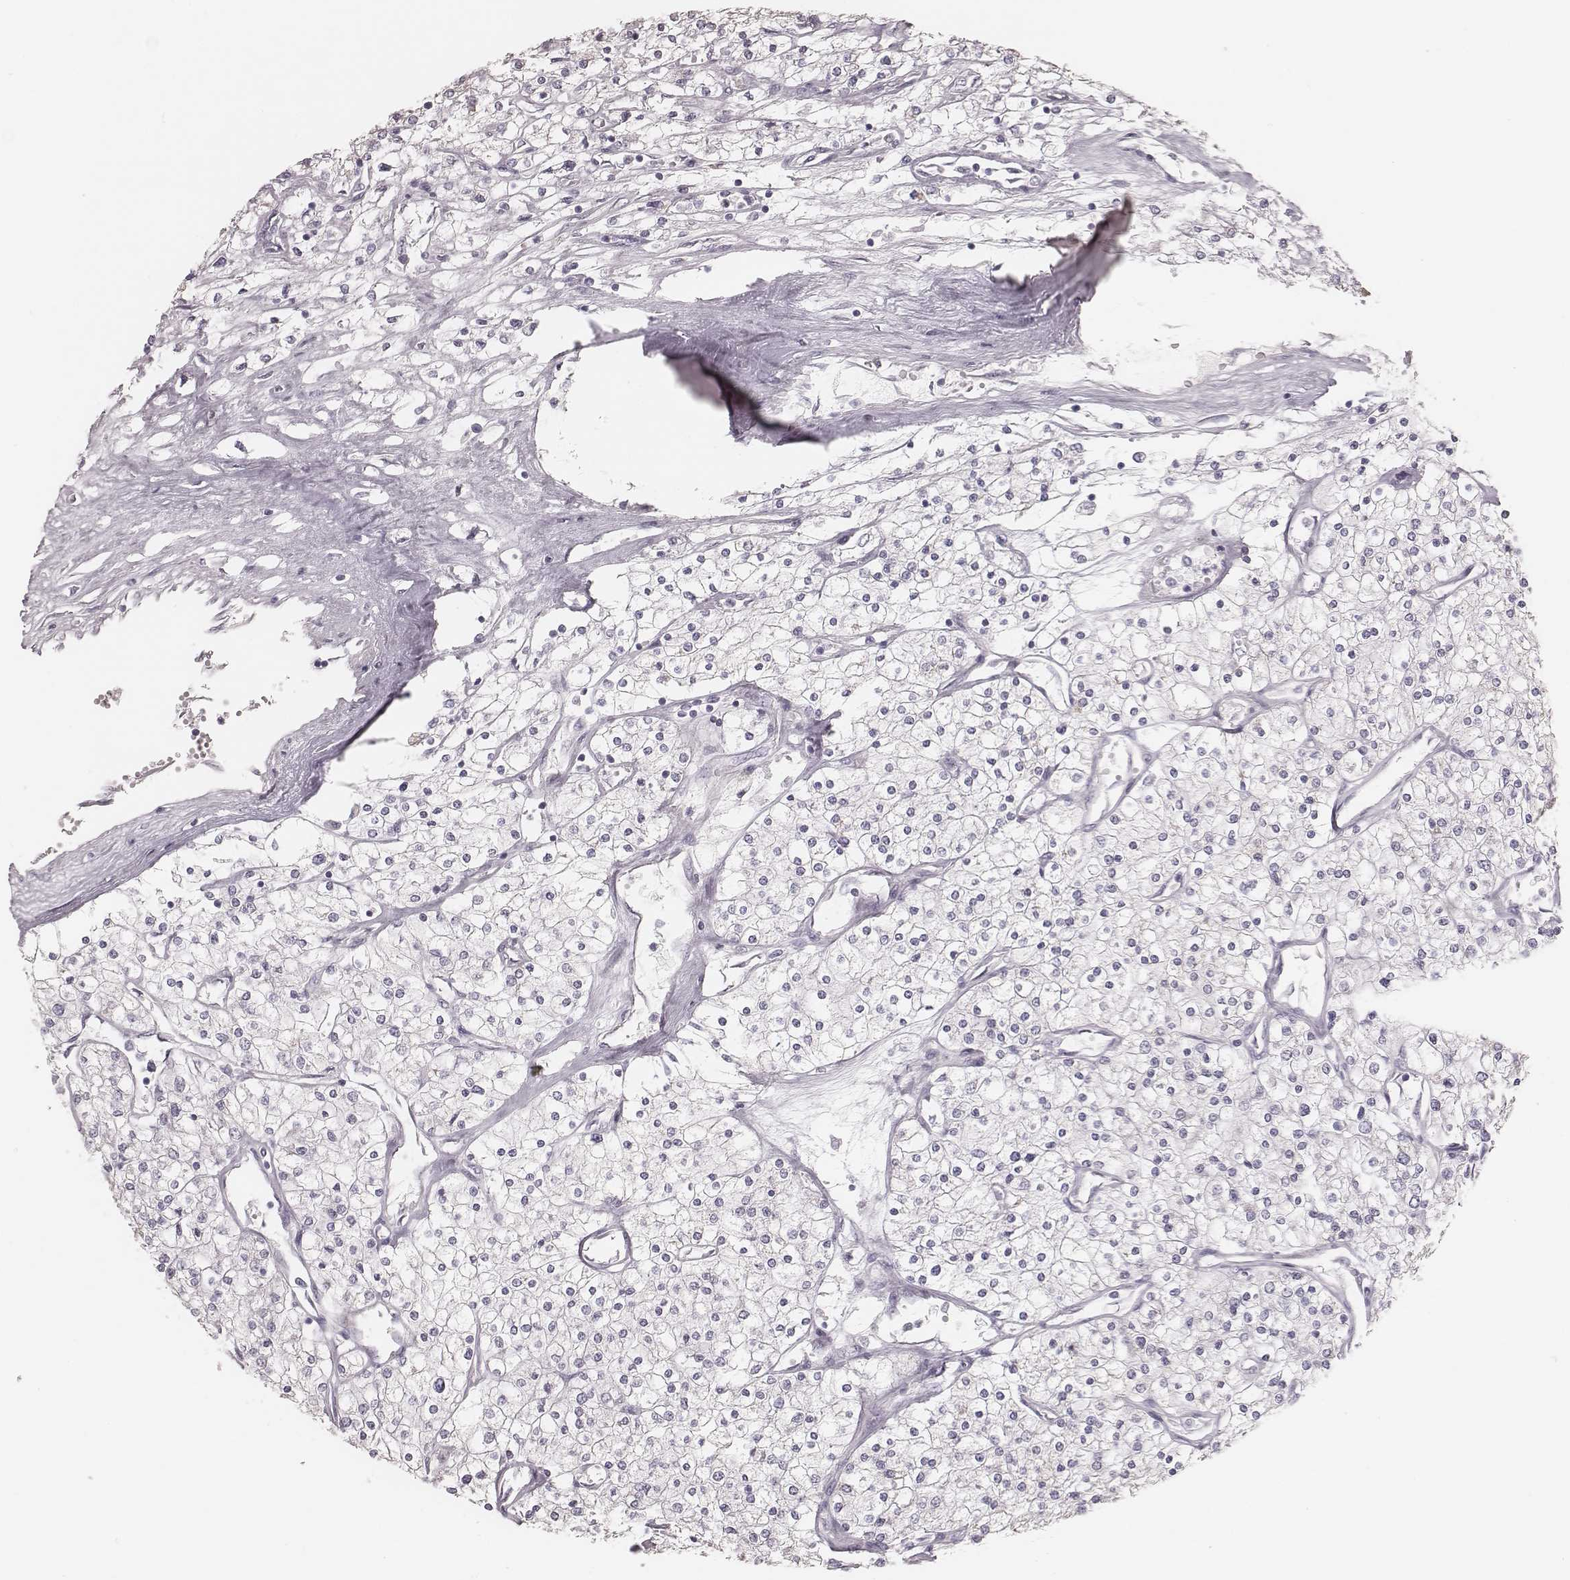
{"staining": {"intensity": "negative", "quantity": "none", "location": "none"}, "tissue": "renal cancer", "cell_type": "Tumor cells", "image_type": "cancer", "snomed": [{"axis": "morphology", "description": "Adenocarcinoma, NOS"}, {"axis": "topography", "description": "Kidney"}], "caption": "The photomicrograph displays no staining of tumor cells in adenocarcinoma (renal). (Brightfield microscopy of DAB immunohistochemistry at high magnification).", "gene": "KIF5C", "patient": {"sex": "male", "age": 80}}